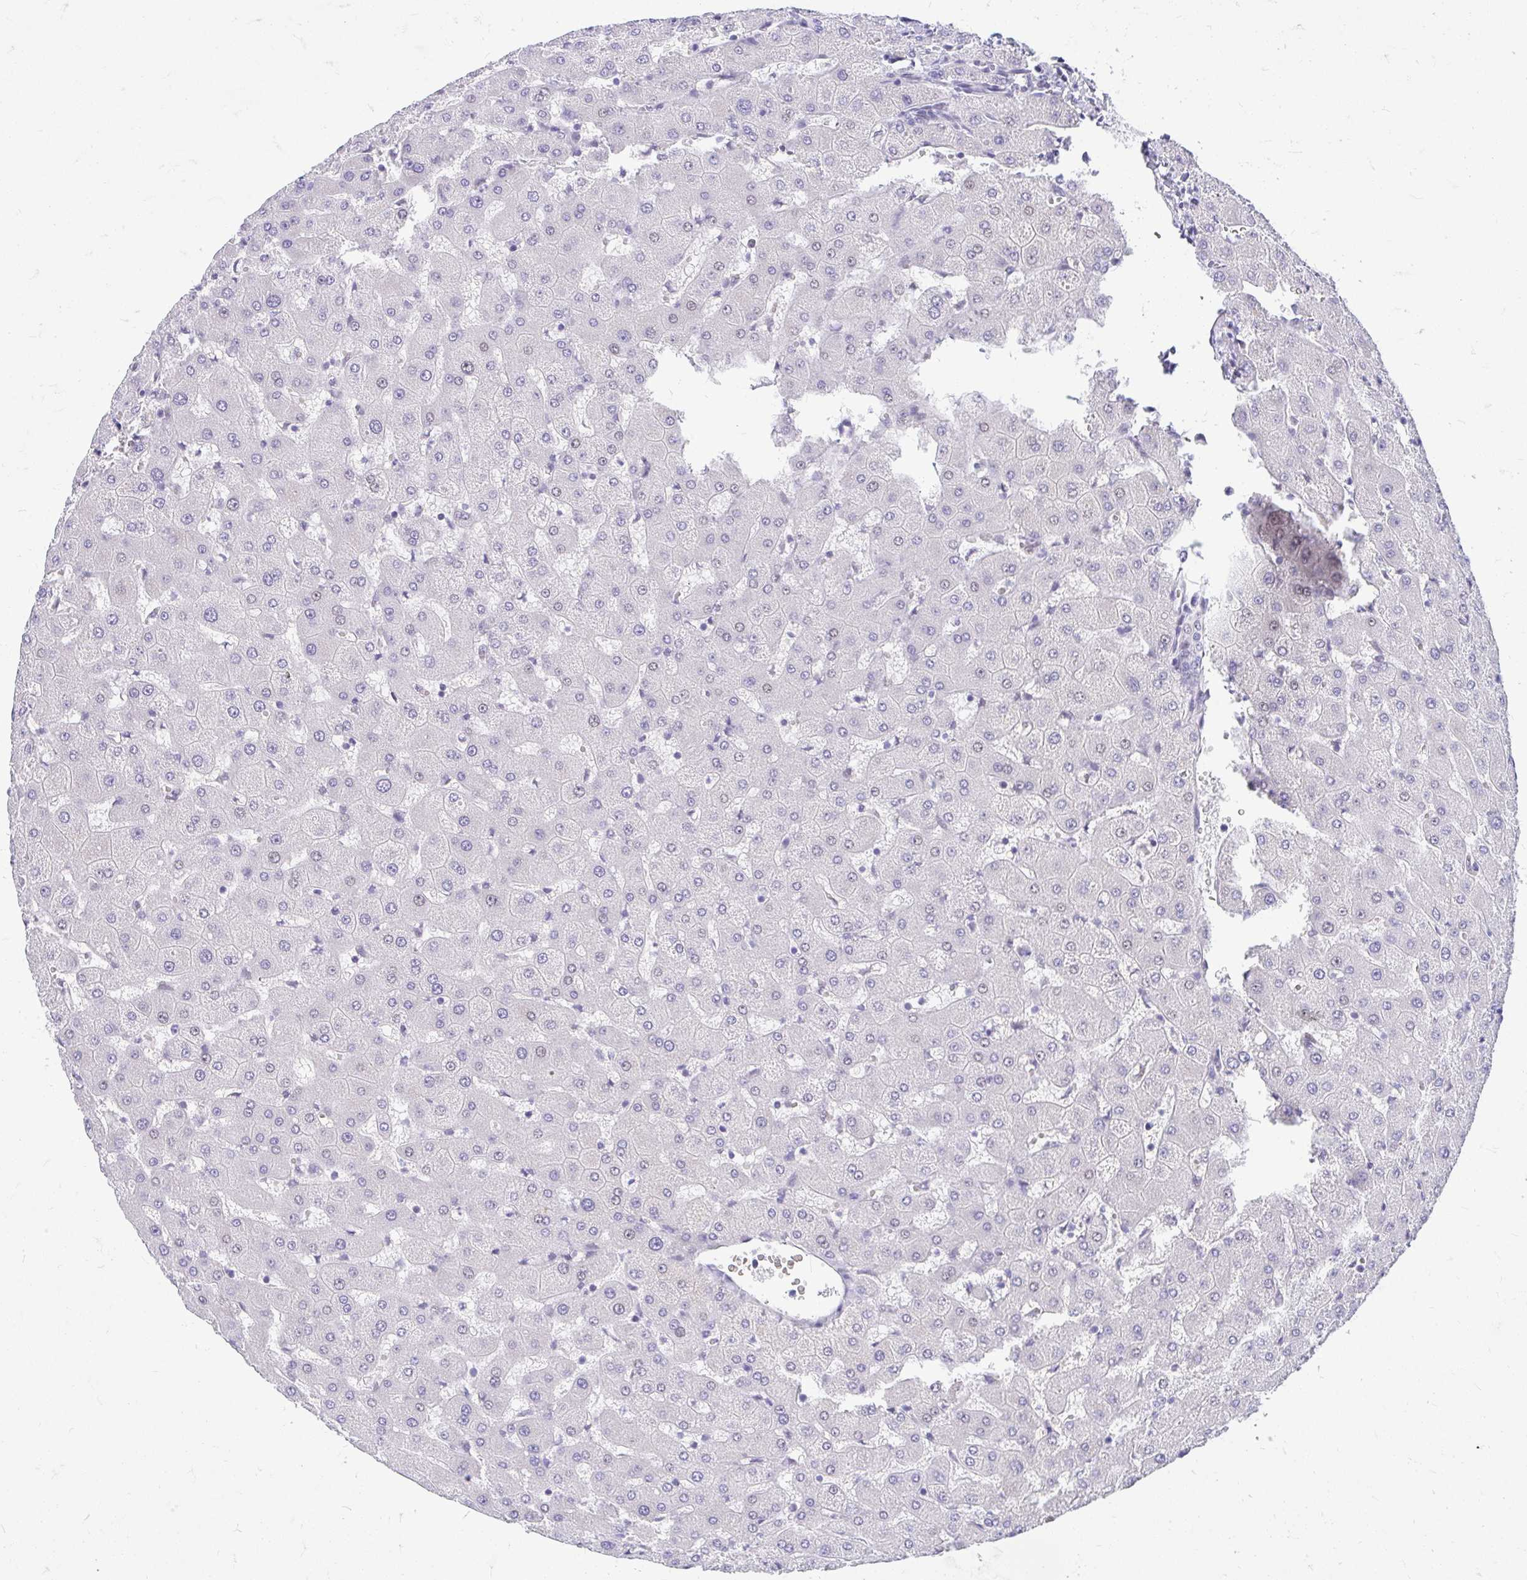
{"staining": {"intensity": "negative", "quantity": "none", "location": "none"}, "tissue": "liver", "cell_type": "Cholangiocytes", "image_type": "normal", "snomed": [{"axis": "morphology", "description": "Normal tissue, NOS"}, {"axis": "topography", "description": "Liver"}], "caption": "High magnification brightfield microscopy of benign liver stained with DAB (3,3'-diaminobenzidine) (brown) and counterstained with hematoxylin (blue): cholangiocytes show no significant staining. (DAB immunohistochemistry visualized using brightfield microscopy, high magnification).", "gene": "GLB1L2", "patient": {"sex": "female", "age": 63}}